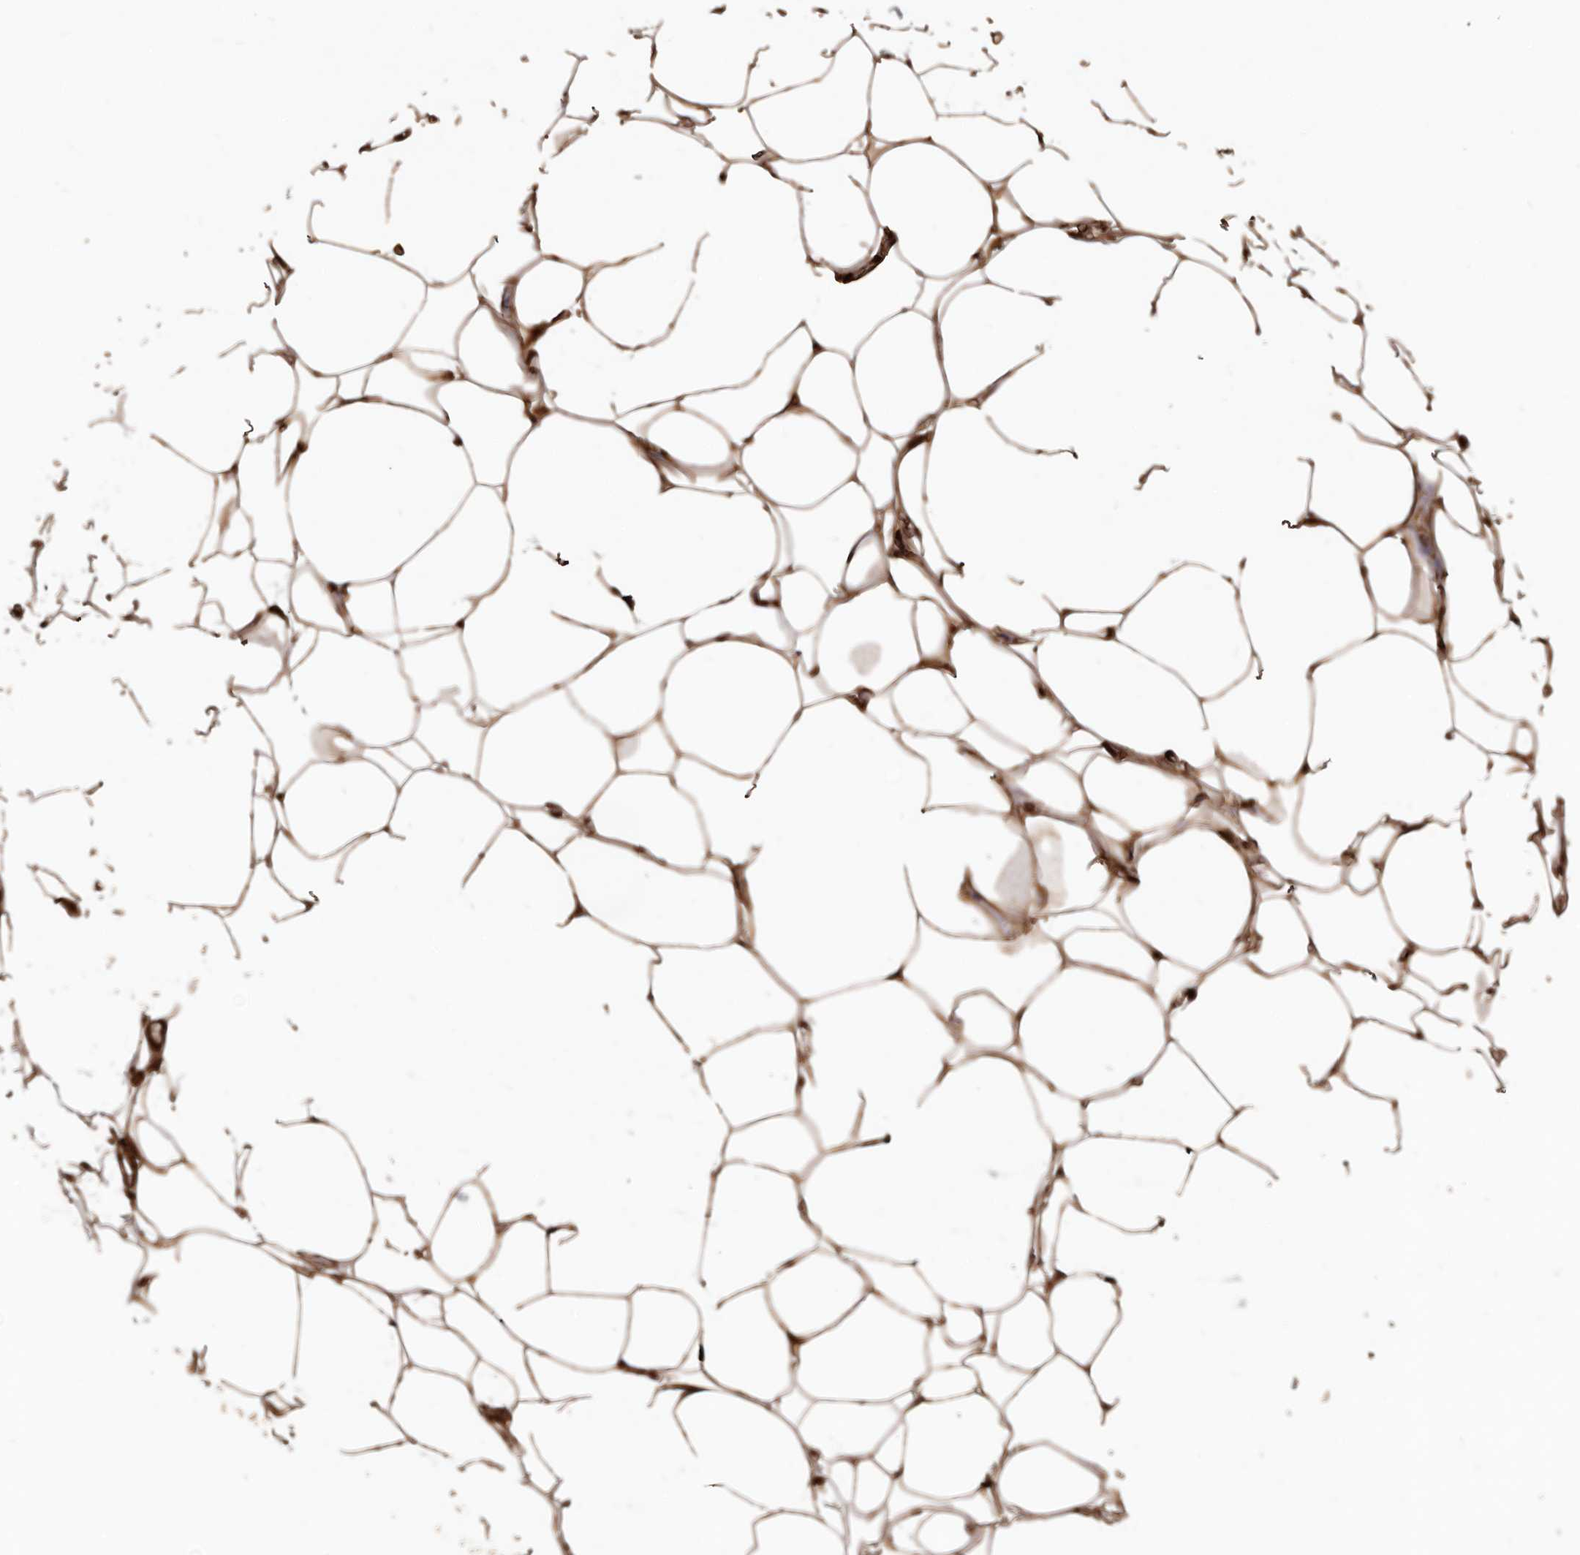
{"staining": {"intensity": "moderate", "quantity": ">75%", "location": "cytoplasmic/membranous"}, "tissue": "adipose tissue", "cell_type": "Adipocytes", "image_type": "normal", "snomed": [{"axis": "morphology", "description": "Normal tissue, NOS"}, {"axis": "topography", "description": "Breast"}], "caption": "Immunohistochemical staining of normal adipose tissue shows moderate cytoplasmic/membranous protein staining in approximately >75% of adipocytes. The staining is performed using DAB brown chromogen to label protein expression. The nuclei are counter-stained blue using hematoxylin.", "gene": "MTO1", "patient": {"sex": "female", "age": 23}}